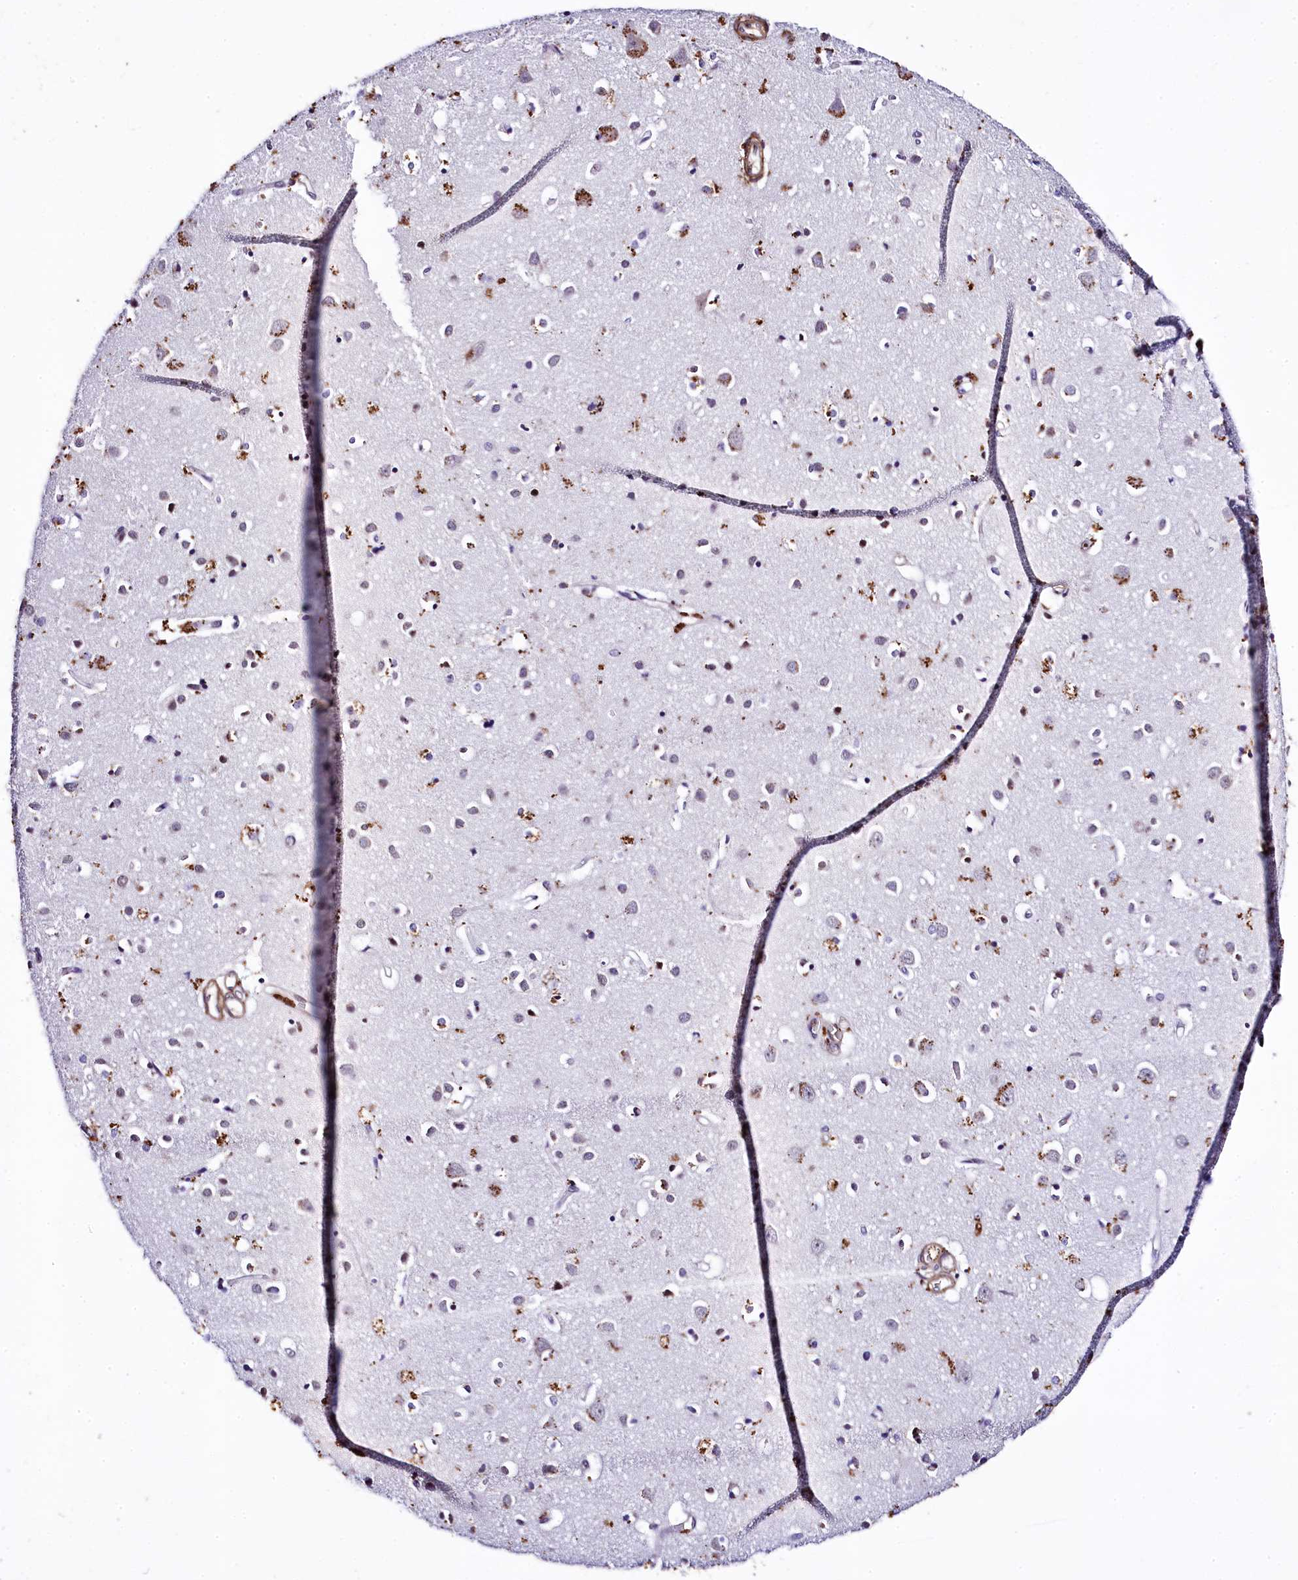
{"staining": {"intensity": "negative", "quantity": "none", "location": "none"}, "tissue": "cerebral cortex", "cell_type": "Endothelial cells", "image_type": "normal", "snomed": [{"axis": "morphology", "description": "Normal tissue, NOS"}, {"axis": "topography", "description": "Cerebral cortex"}], "caption": "Immunohistochemistry histopathology image of normal human cerebral cortex stained for a protein (brown), which exhibits no positivity in endothelial cells.", "gene": "SAMD10", "patient": {"sex": "female", "age": 64}}